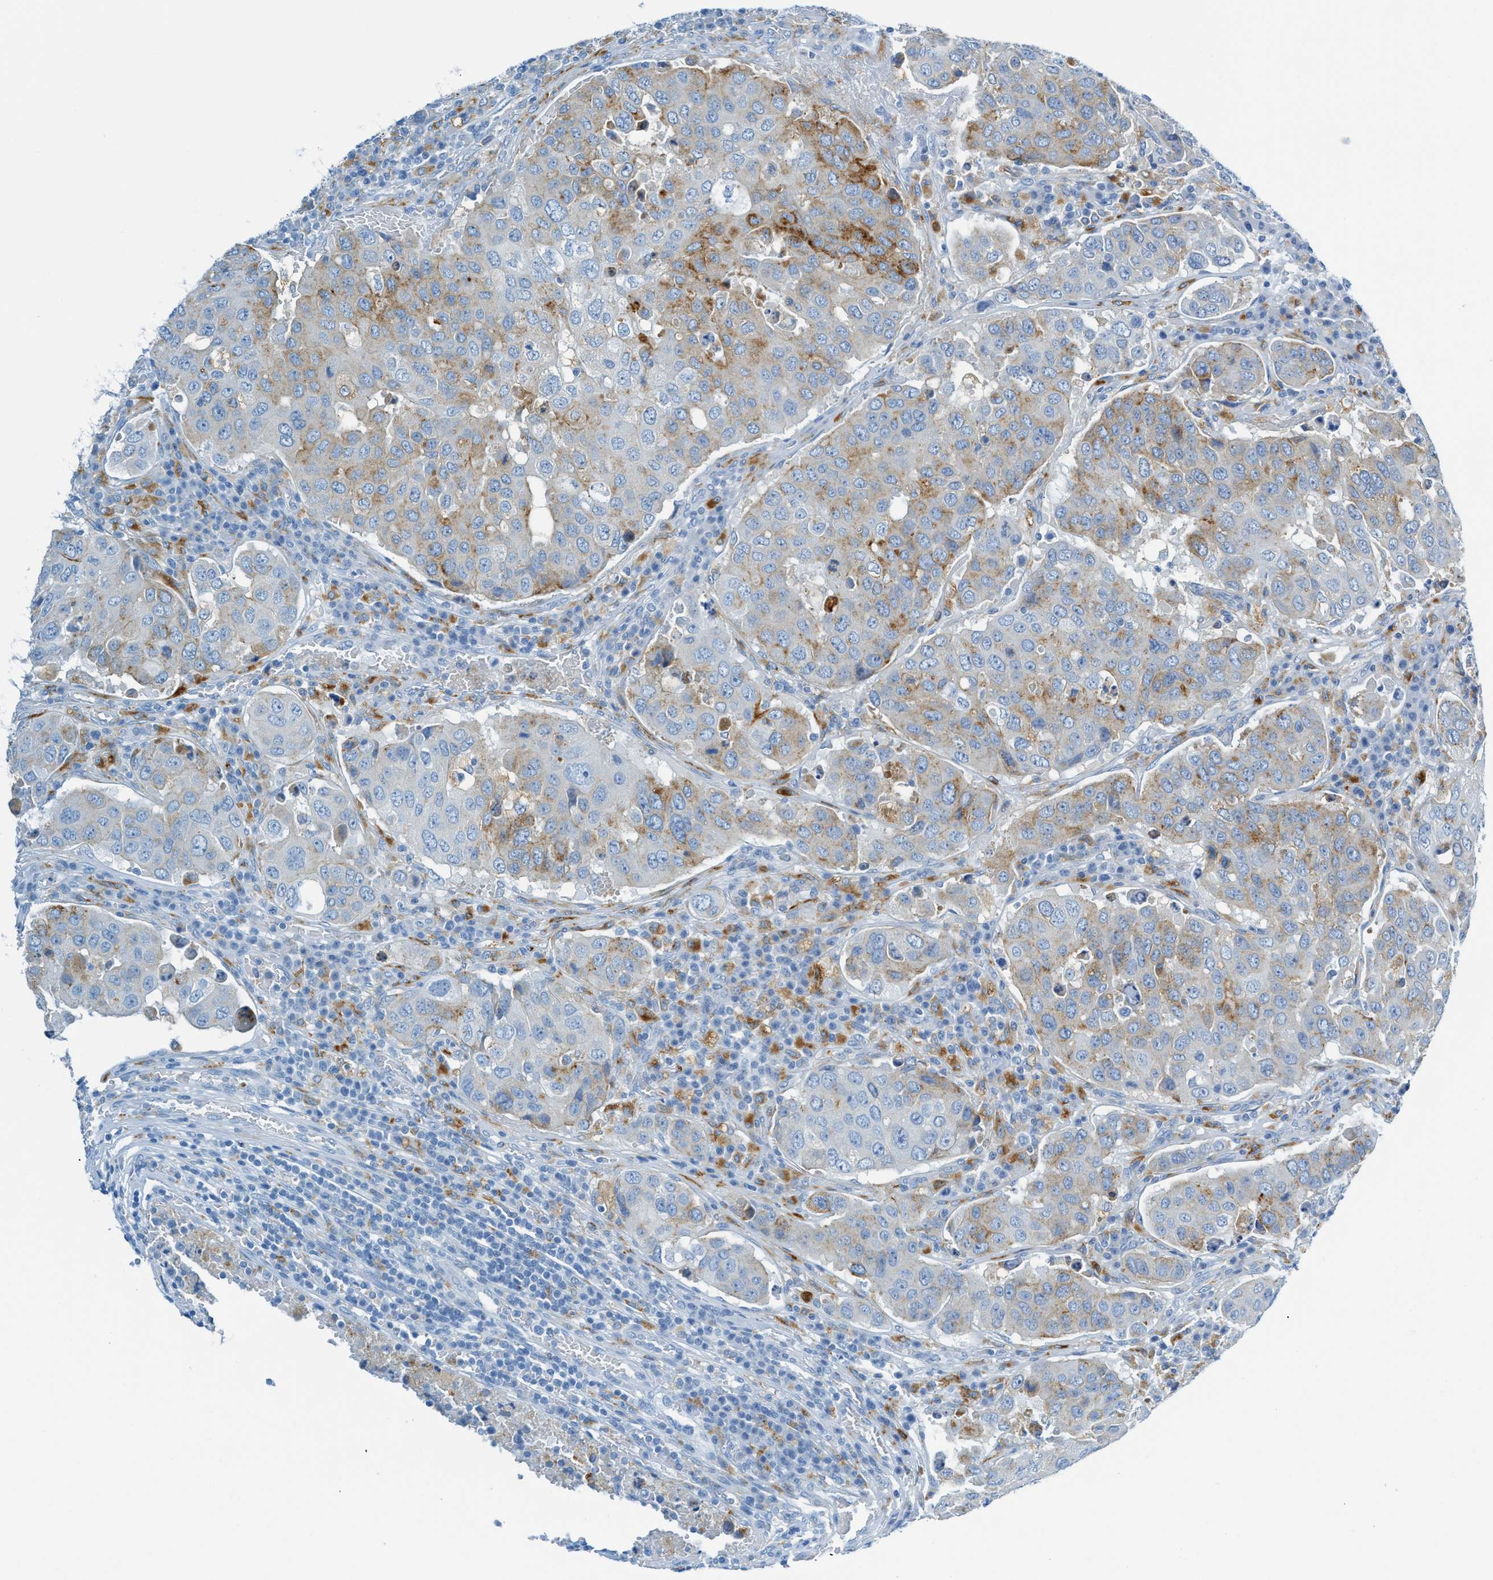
{"staining": {"intensity": "moderate", "quantity": "<25%", "location": "cytoplasmic/membranous"}, "tissue": "urothelial cancer", "cell_type": "Tumor cells", "image_type": "cancer", "snomed": [{"axis": "morphology", "description": "Urothelial carcinoma, High grade"}, {"axis": "topography", "description": "Lymph node"}, {"axis": "topography", "description": "Urinary bladder"}], "caption": "Protein analysis of high-grade urothelial carcinoma tissue exhibits moderate cytoplasmic/membranous positivity in approximately <25% of tumor cells.", "gene": "C21orf62", "patient": {"sex": "male", "age": 51}}